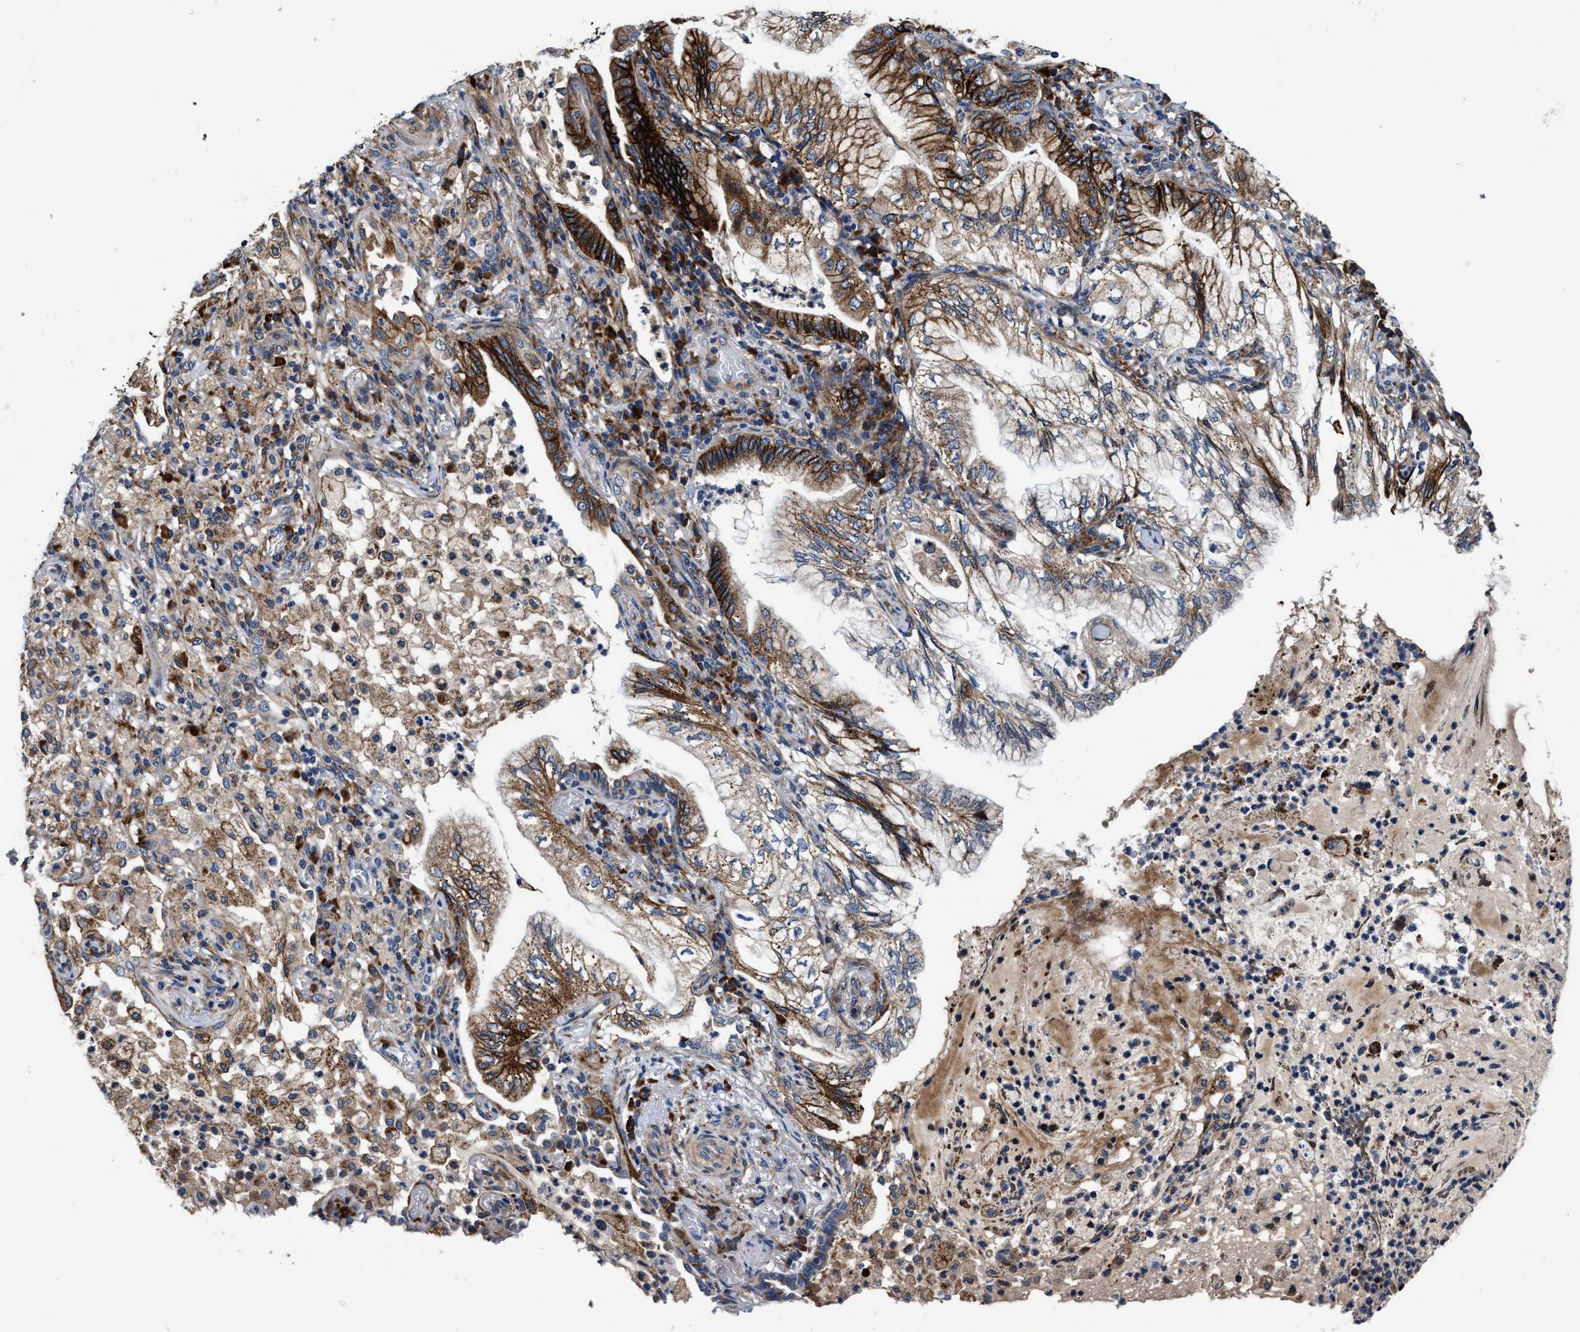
{"staining": {"intensity": "strong", "quantity": ">75%", "location": "cytoplasmic/membranous"}, "tissue": "lung cancer", "cell_type": "Tumor cells", "image_type": "cancer", "snomed": [{"axis": "morphology", "description": "Adenocarcinoma, NOS"}, {"axis": "topography", "description": "Lung"}], "caption": "Lung cancer (adenocarcinoma) tissue exhibits strong cytoplasmic/membranous expression in about >75% of tumor cells", "gene": "SLC12A2", "patient": {"sex": "female", "age": 70}}